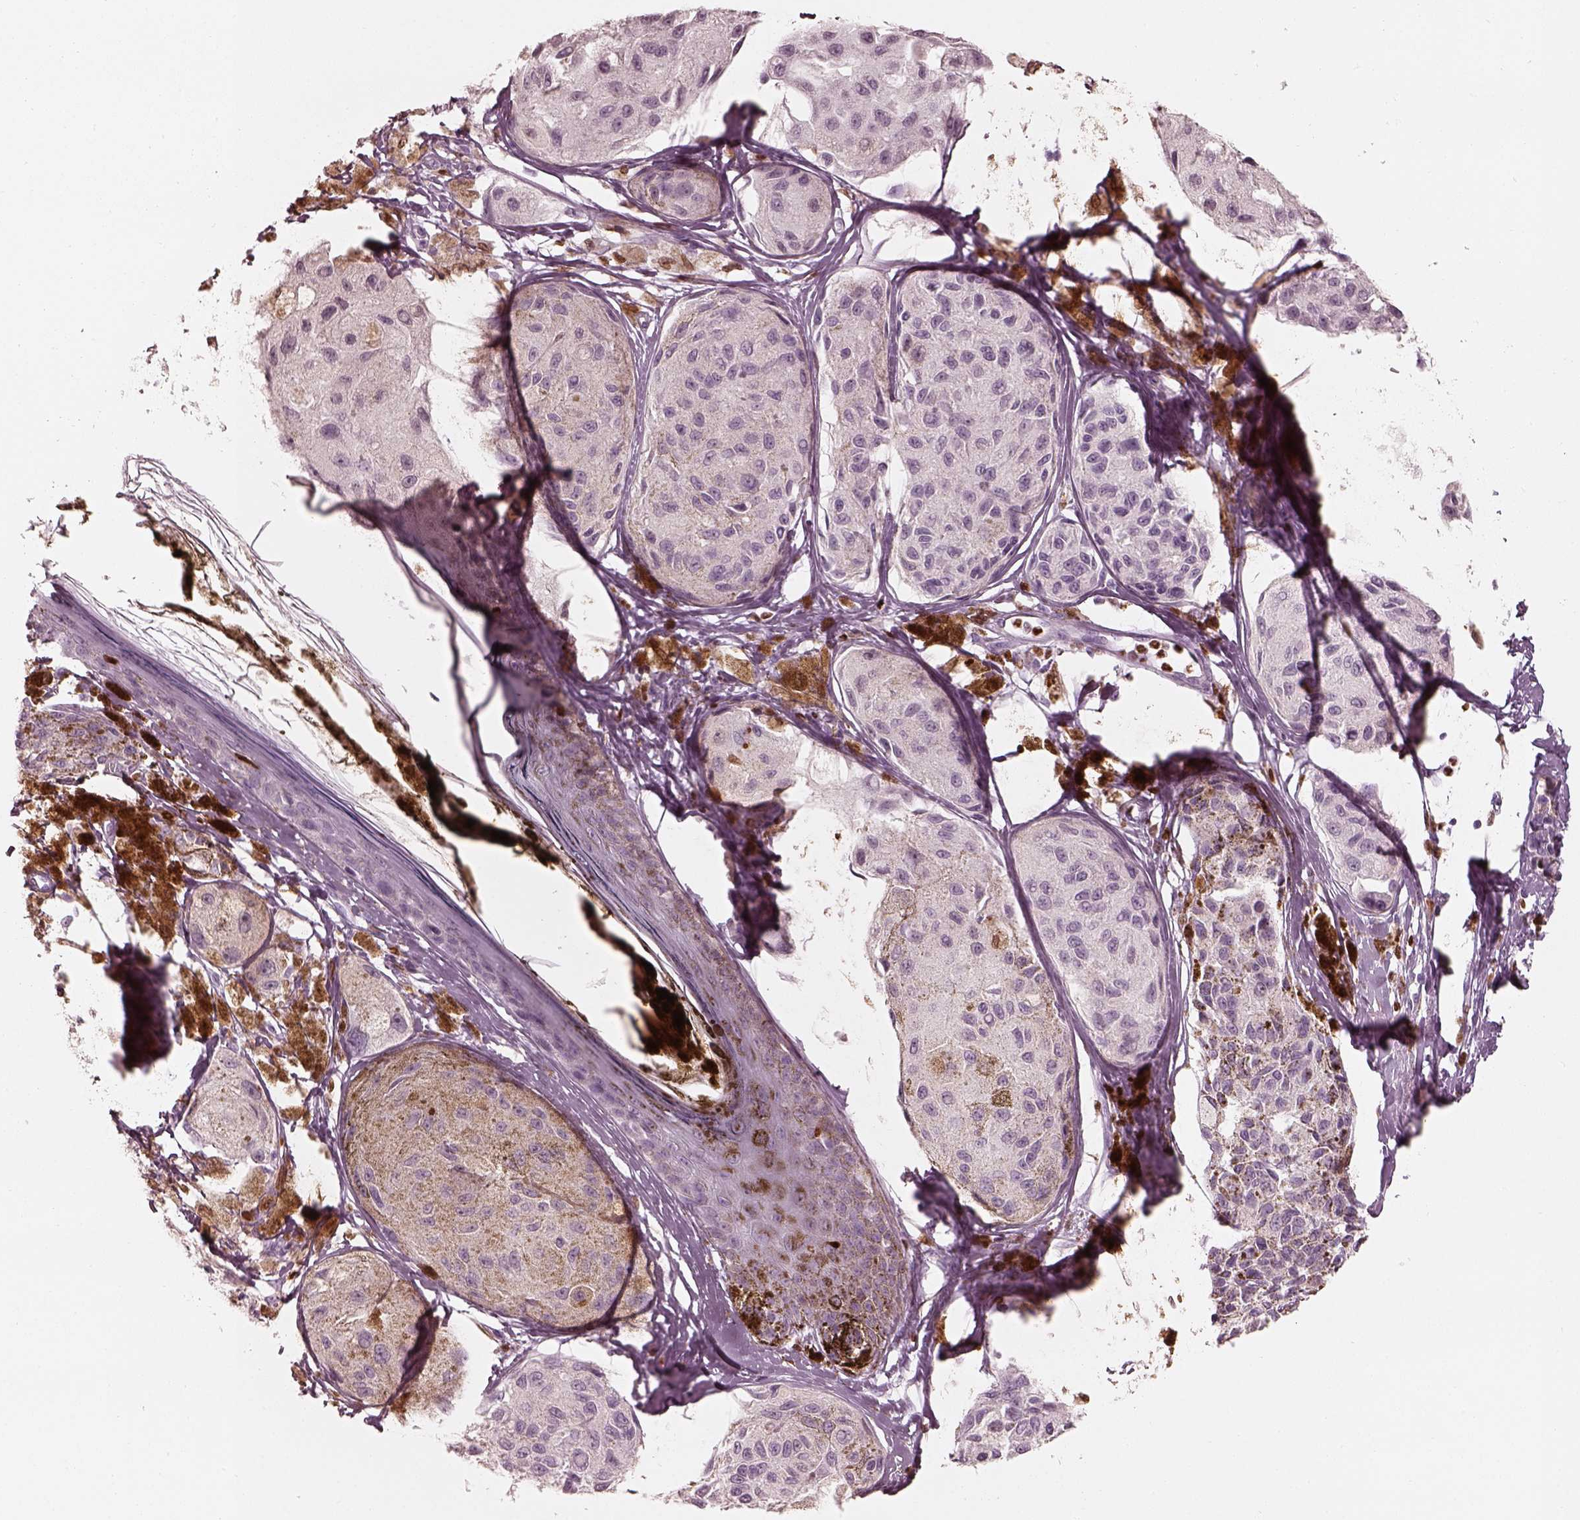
{"staining": {"intensity": "weak", "quantity": "<25%", "location": "cytoplasmic/membranous"}, "tissue": "melanoma", "cell_type": "Tumor cells", "image_type": "cancer", "snomed": [{"axis": "morphology", "description": "Malignant melanoma, NOS"}, {"axis": "topography", "description": "Skin"}], "caption": "Immunohistochemistry micrograph of malignant melanoma stained for a protein (brown), which reveals no expression in tumor cells.", "gene": "ALOX5", "patient": {"sex": "female", "age": 38}}